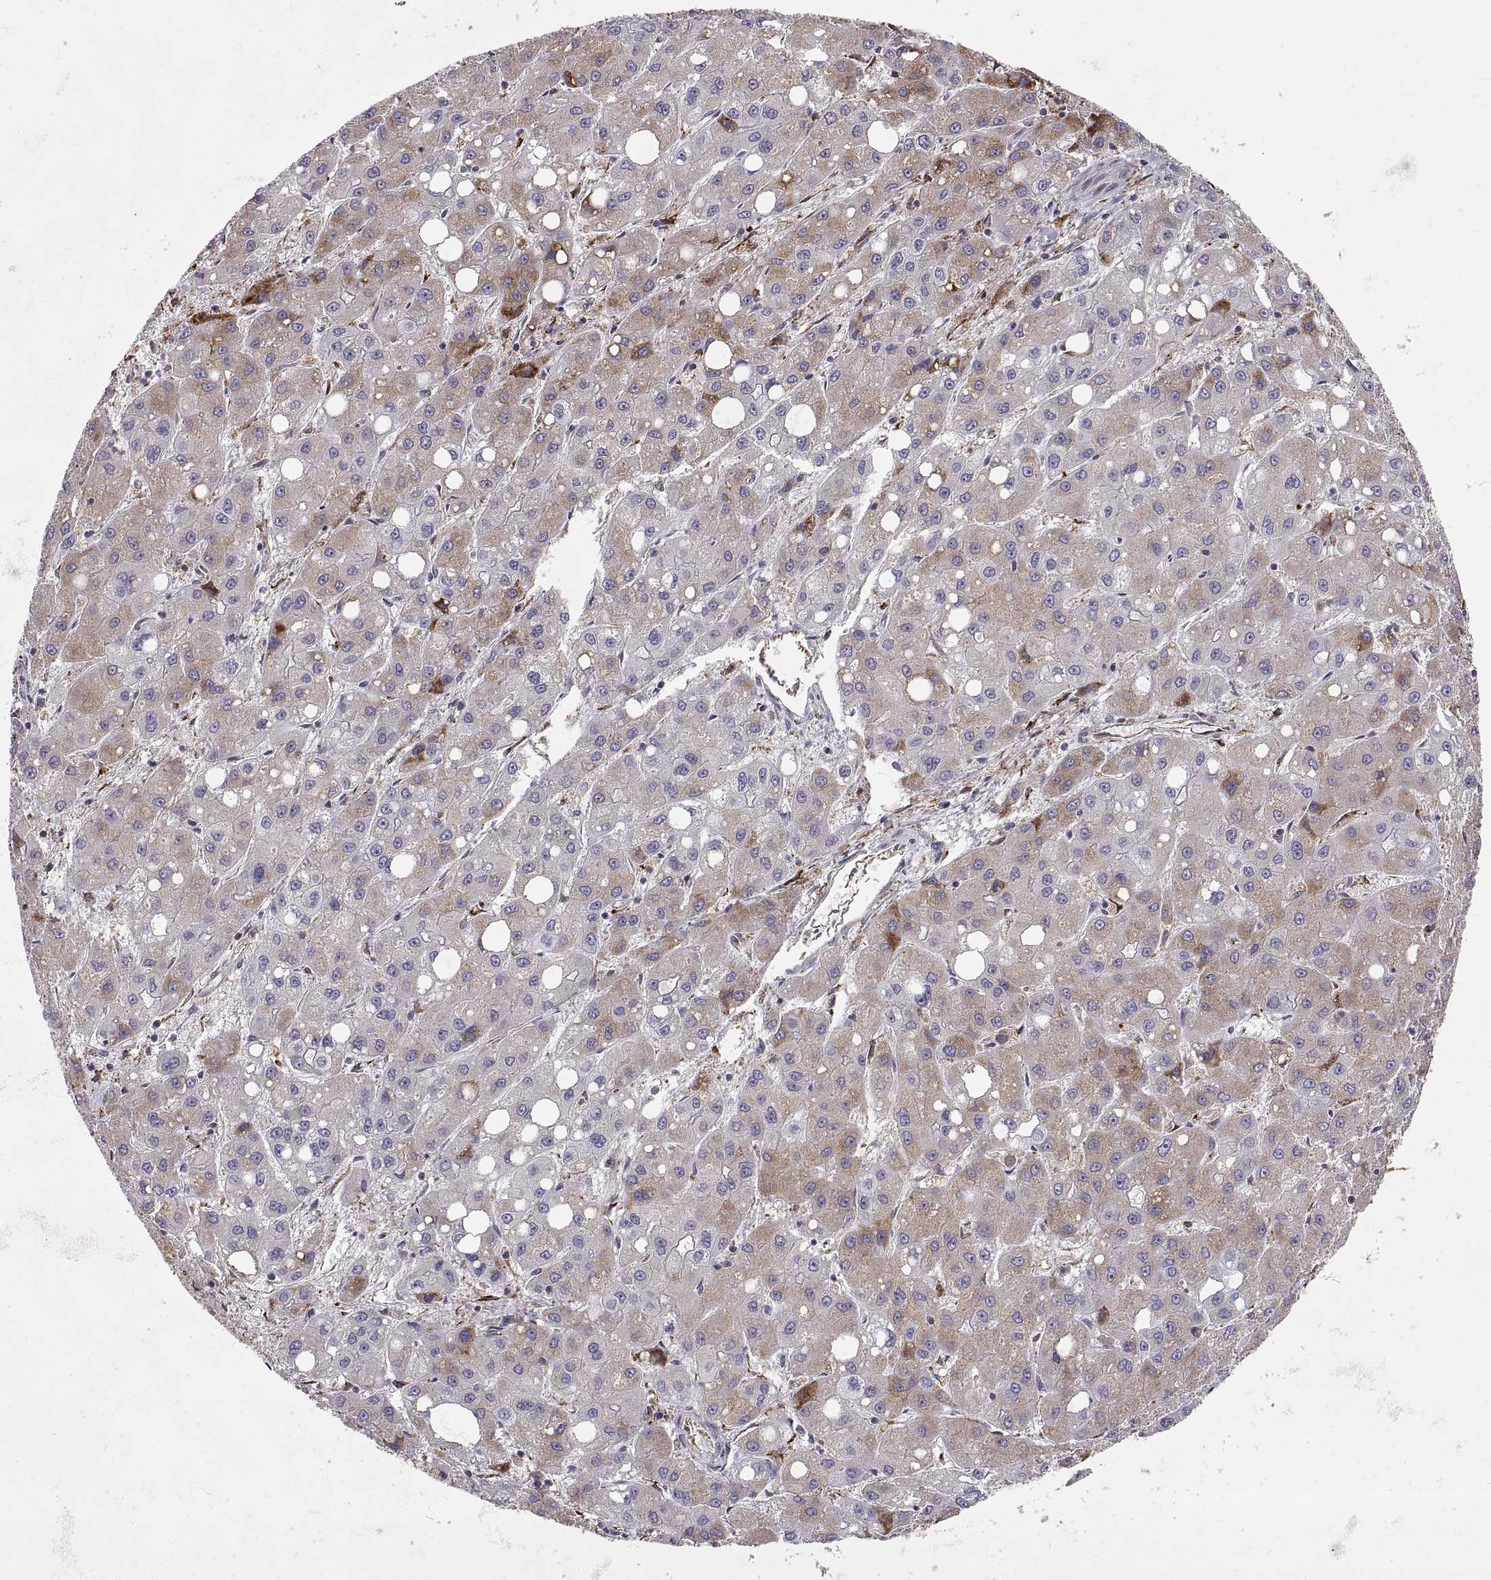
{"staining": {"intensity": "moderate", "quantity": "25%-75%", "location": "cytoplasmic/membranous"}, "tissue": "liver cancer", "cell_type": "Tumor cells", "image_type": "cancer", "snomed": [{"axis": "morphology", "description": "Carcinoma, Hepatocellular, NOS"}, {"axis": "topography", "description": "Liver"}], "caption": "Brown immunohistochemical staining in human liver cancer shows moderate cytoplasmic/membranous staining in about 25%-75% of tumor cells. (DAB IHC with brightfield microscopy, high magnification).", "gene": "PLEKHB2", "patient": {"sex": "male", "age": 73}}